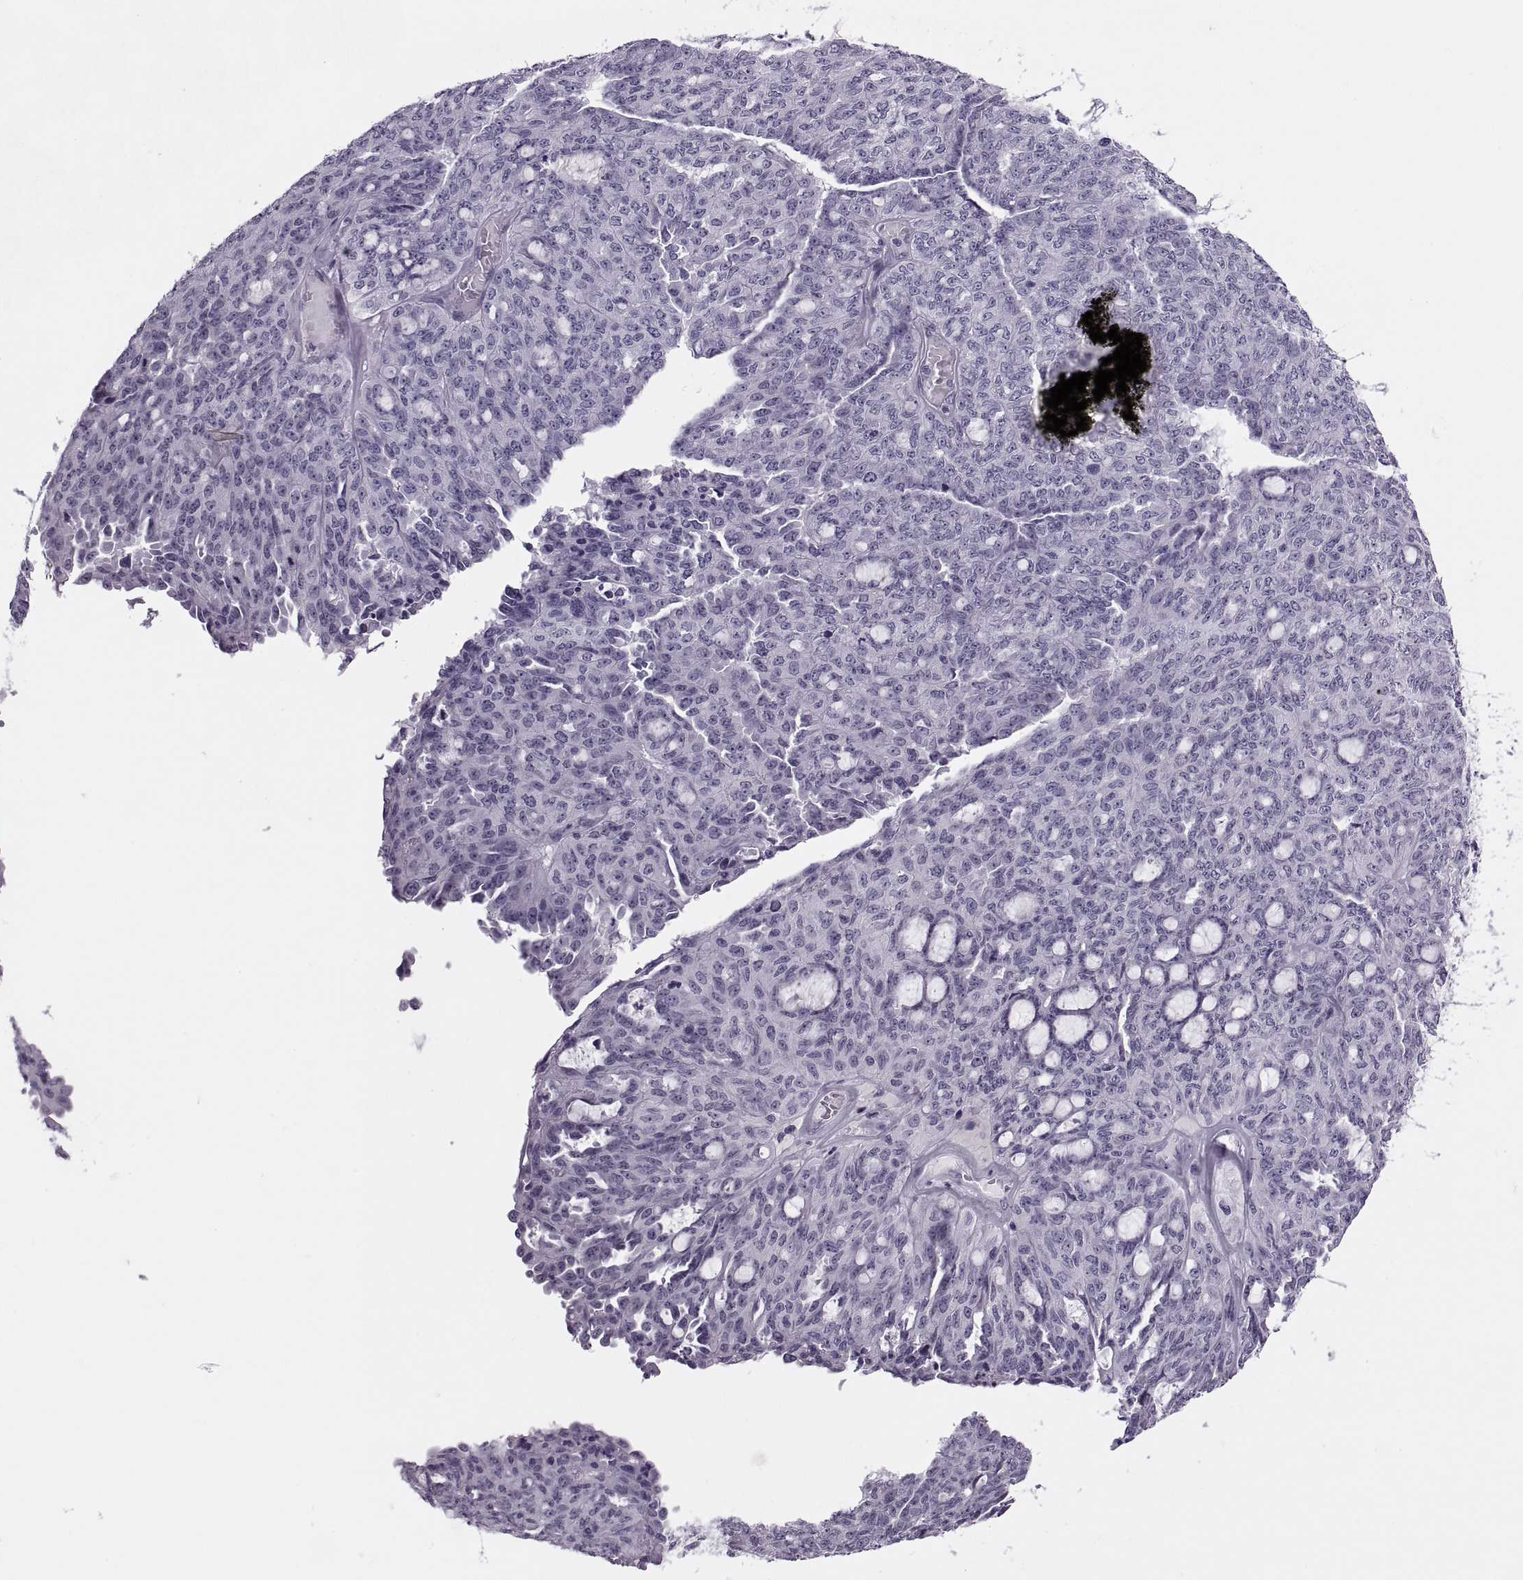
{"staining": {"intensity": "negative", "quantity": "none", "location": "none"}, "tissue": "ovarian cancer", "cell_type": "Tumor cells", "image_type": "cancer", "snomed": [{"axis": "morphology", "description": "Cystadenocarcinoma, serous, NOS"}, {"axis": "topography", "description": "Ovary"}], "caption": "Protein analysis of ovarian cancer demonstrates no significant positivity in tumor cells.", "gene": "SYNGR4", "patient": {"sex": "female", "age": 71}}